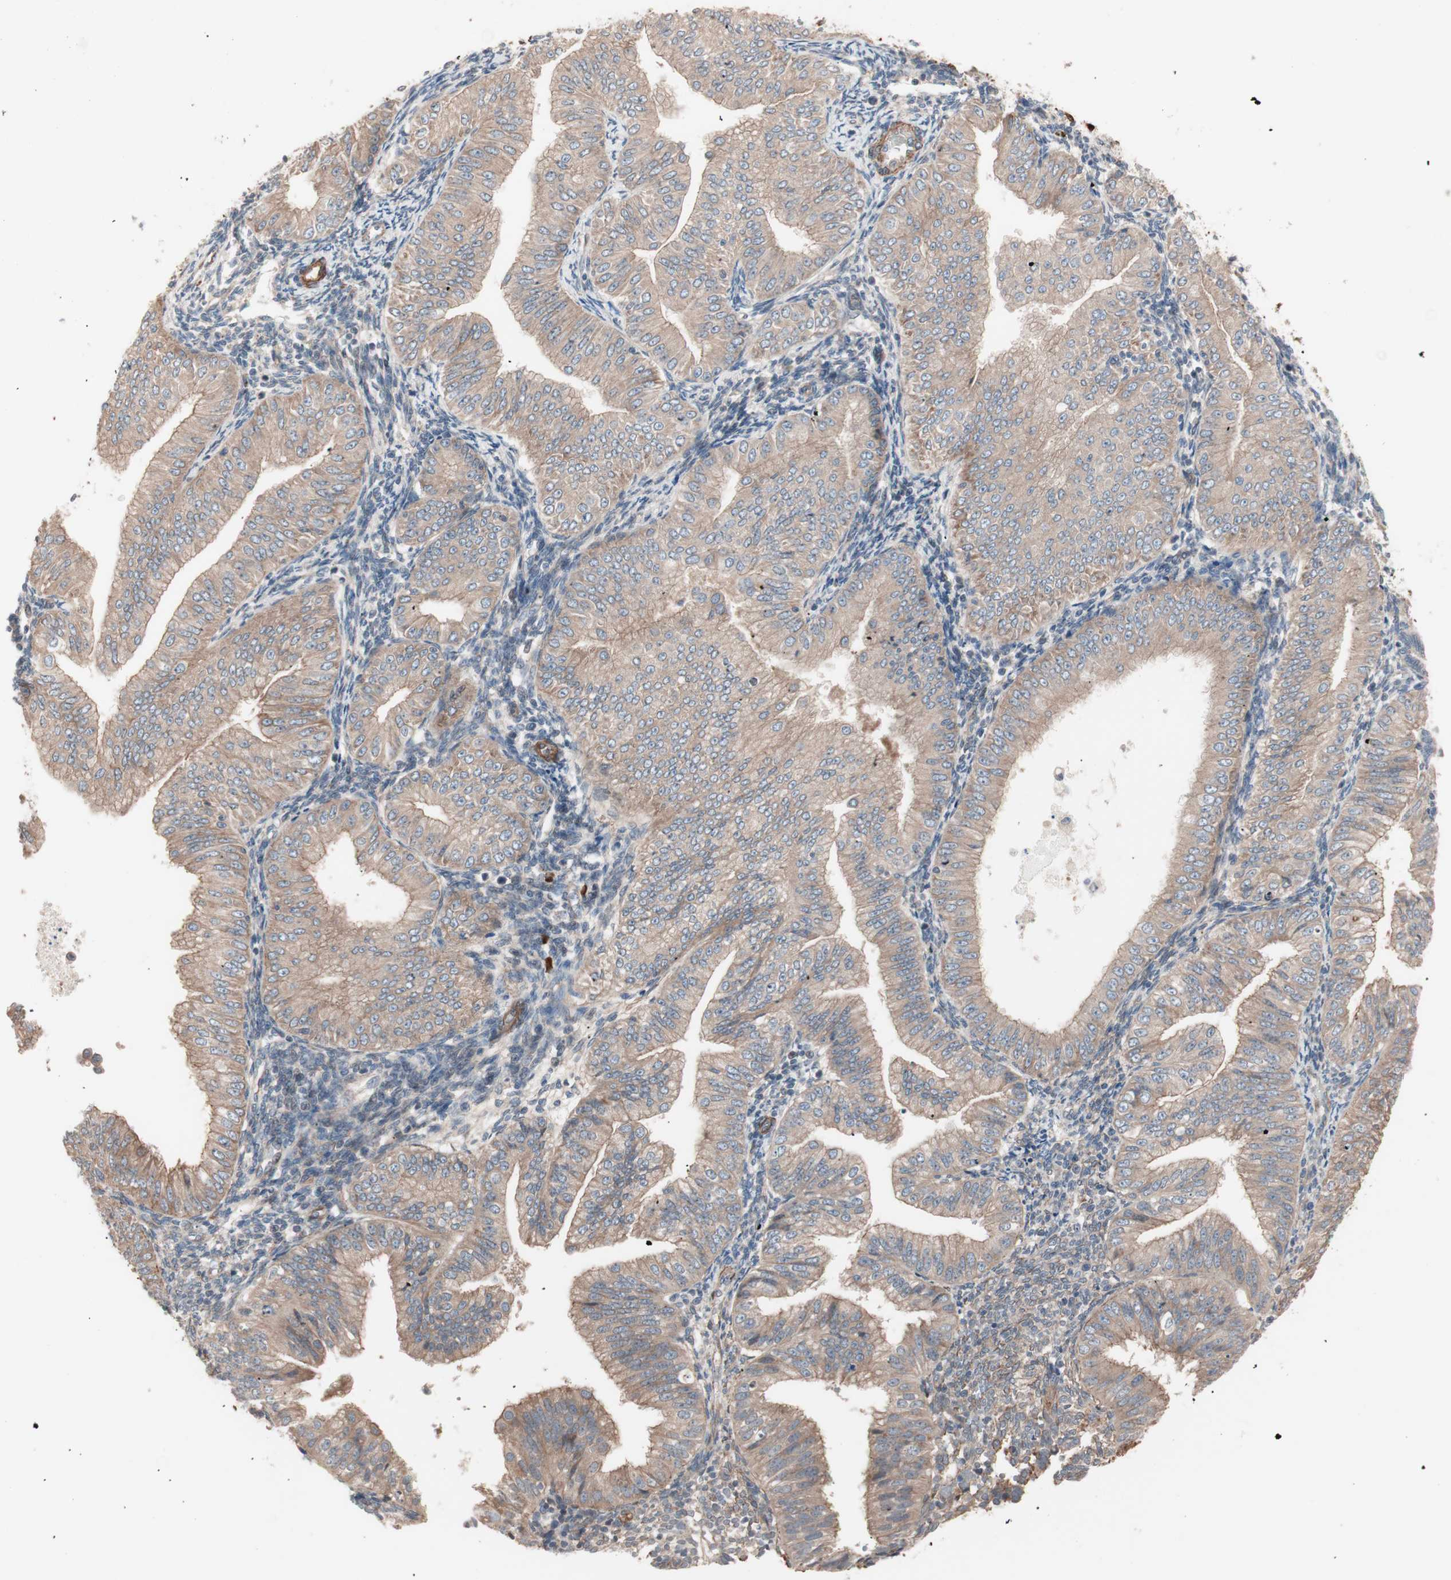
{"staining": {"intensity": "weak", "quantity": ">75%", "location": "cytoplasmic/membranous"}, "tissue": "endometrial cancer", "cell_type": "Tumor cells", "image_type": "cancer", "snomed": [{"axis": "morphology", "description": "Normal tissue, NOS"}, {"axis": "morphology", "description": "Adenocarcinoma, NOS"}, {"axis": "topography", "description": "Endometrium"}], "caption": "Protein staining reveals weak cytoplasmic/membranous staining in about >75% of tumor cells in endometrial adenocarcinoma. The staining is performed using DAB brown chromogen to label protein expression. The nuclei are counter-stained blue using hematoxylin.", "gene": "ALG5", "patient": {"sex": "female", "age": 53}}